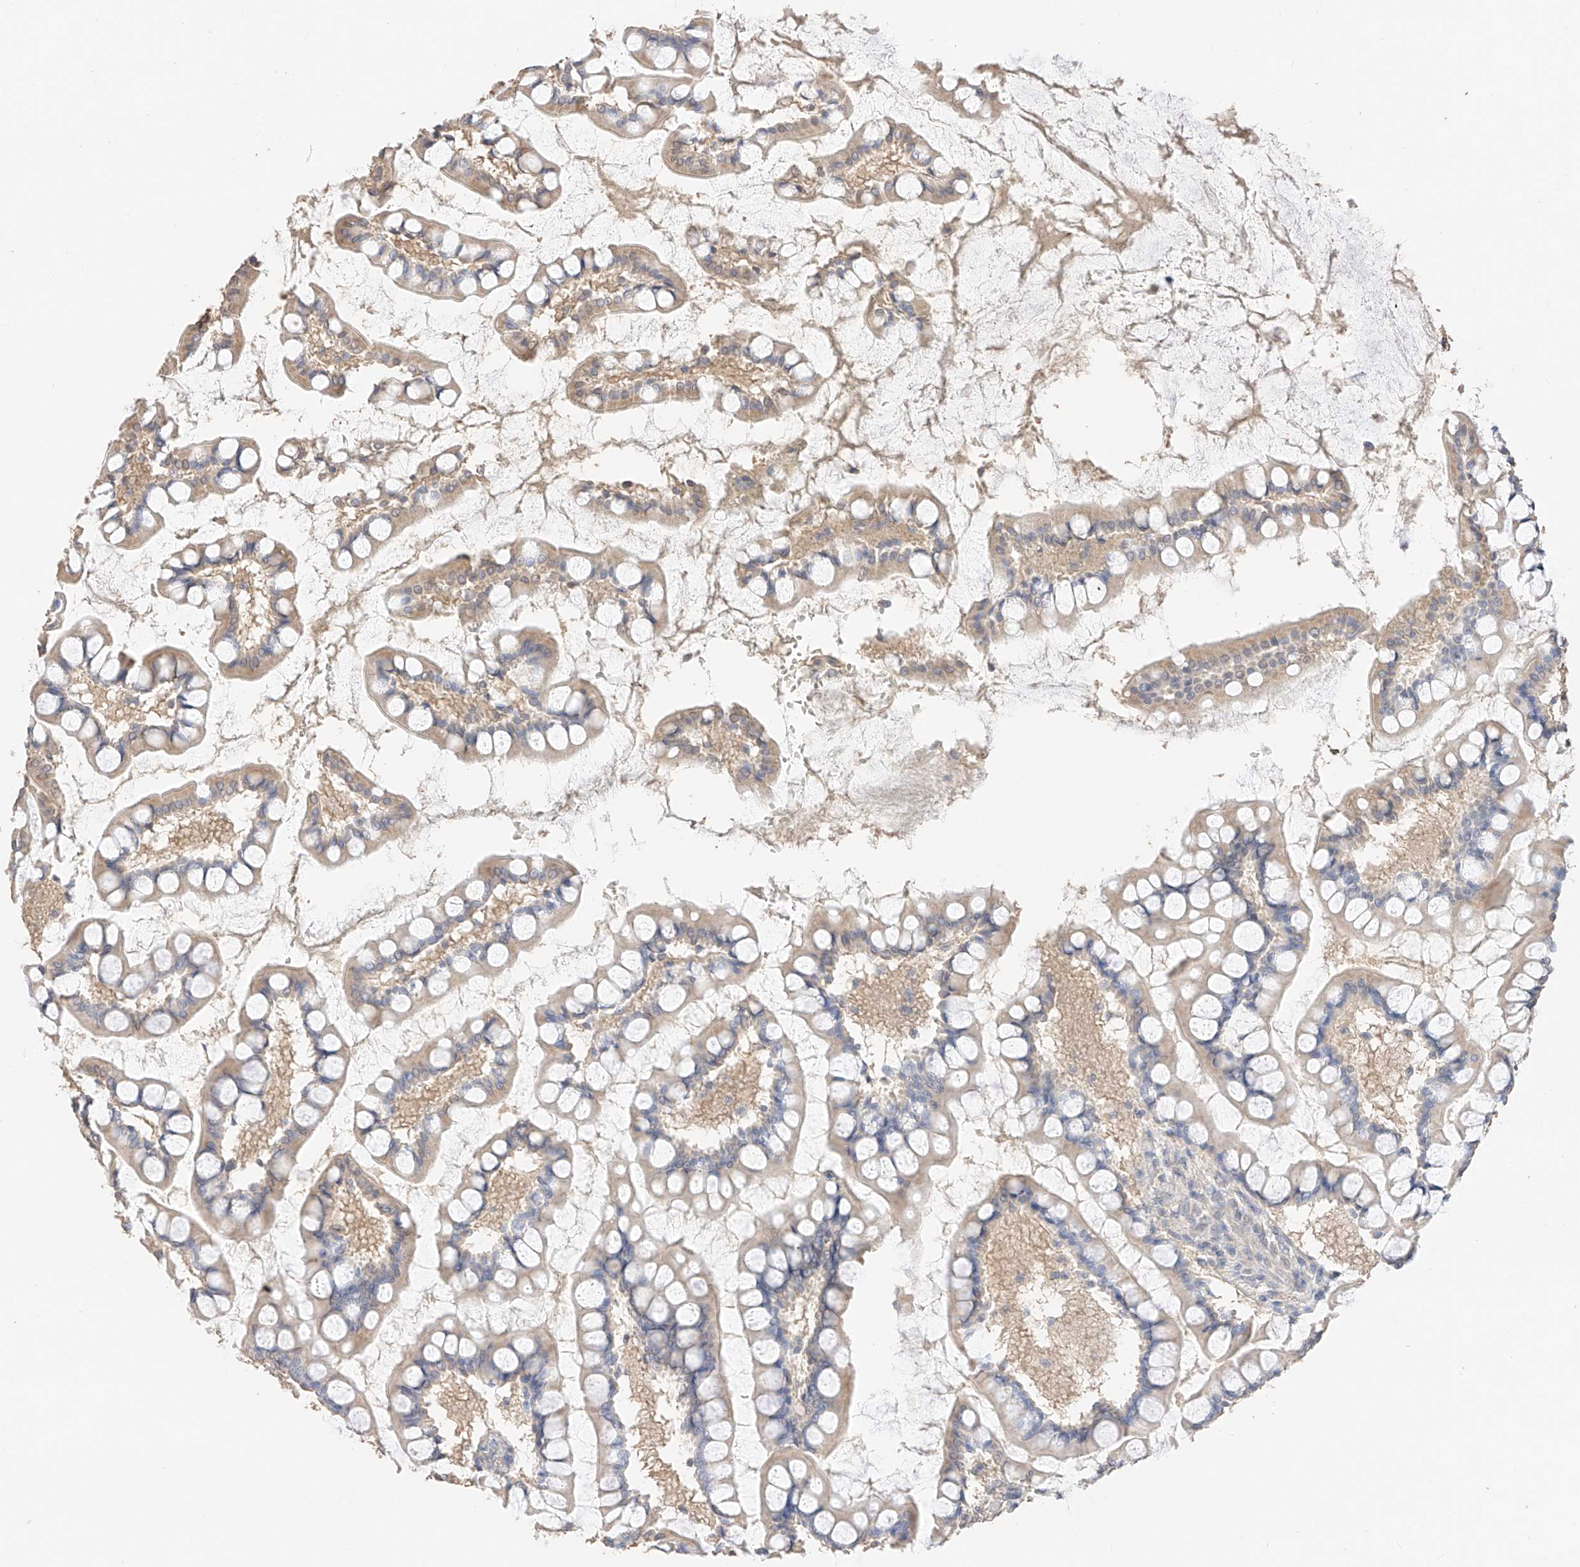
{"staining": {"intensity": "weak", "quantity": ">75%", "location": "cytoplasmic/membranous"}, "tissue": "small intestine", "cell_type": "Glandular cells", "image_type": "normal", "snomed": [{"axis": "morphology", "description": "Normal tissue, NOS"}, {"axis": "topography", "description": "Small intestine"}], "caption": "A low amount of weak cytoplasmic/membranous positivity is appreciated in about >75% of glandular cells in normal small intestine. The protein is shown in brown color, while the nuclei are stained blue.", "gene": "IL22RA2", "patient": {"sex": "male", "age": 52}}